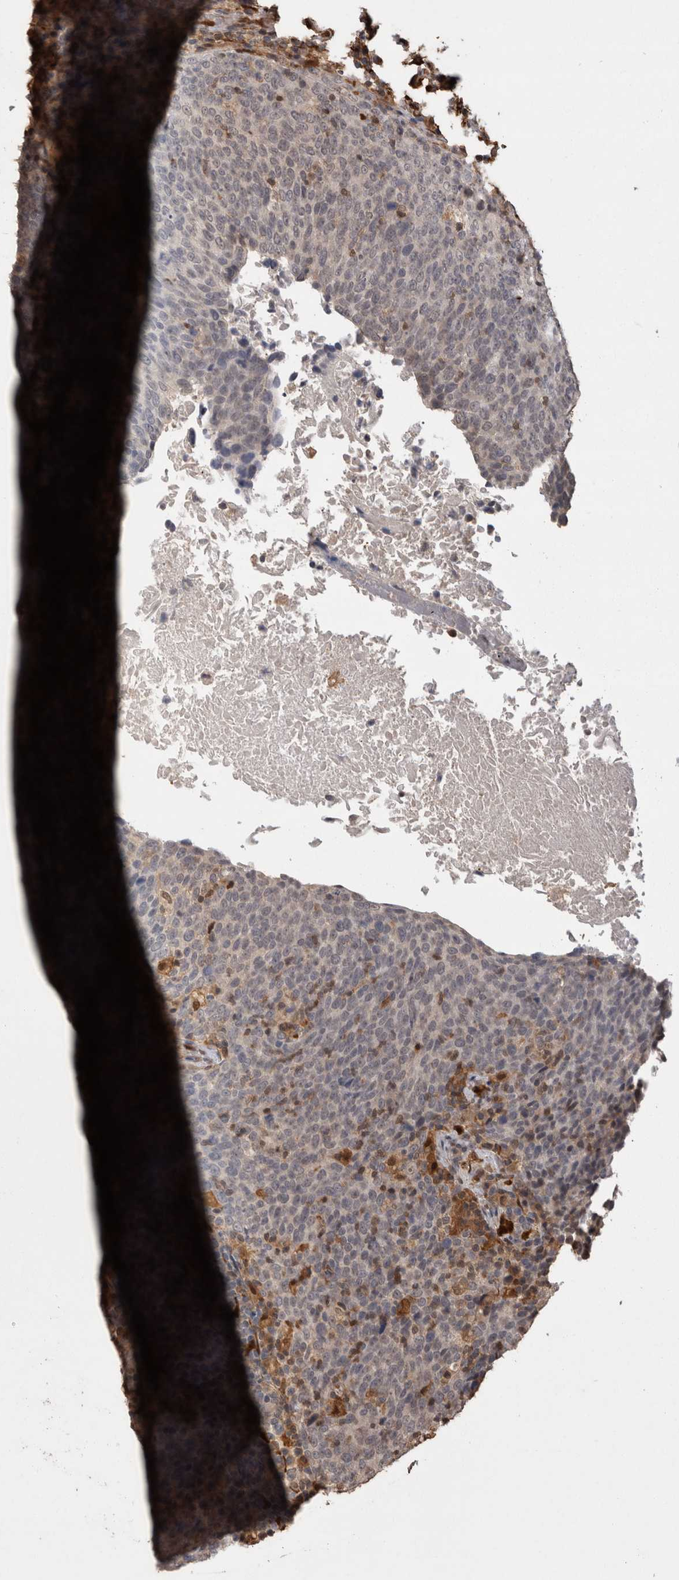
{"staining": {"intensity": "negative", "quantity": "none", "location": "none"}, "tissue": "head and neck cancer", "cell_type": "Tumor cells", "image_type": "cancer", "snomed": [{"axis": "morphology", "description": "Squamous cell carcinoma, NOS"}, {"axis": "morphology", "description": "Squamous cell carcinoma, metastatic, NOS"}, {"axis": "topography", "description": "Lymph node"}, {"axis": "topography", "description": "Head-Neck"}], "caption": "This is an immunohistochemistry (IHC) photomicrograph of squamous cell carcinoma (head and neck). There is no positivity in tumor cells.", "gene": "LXN", "patient": {"sex": "male", "age": 62}}